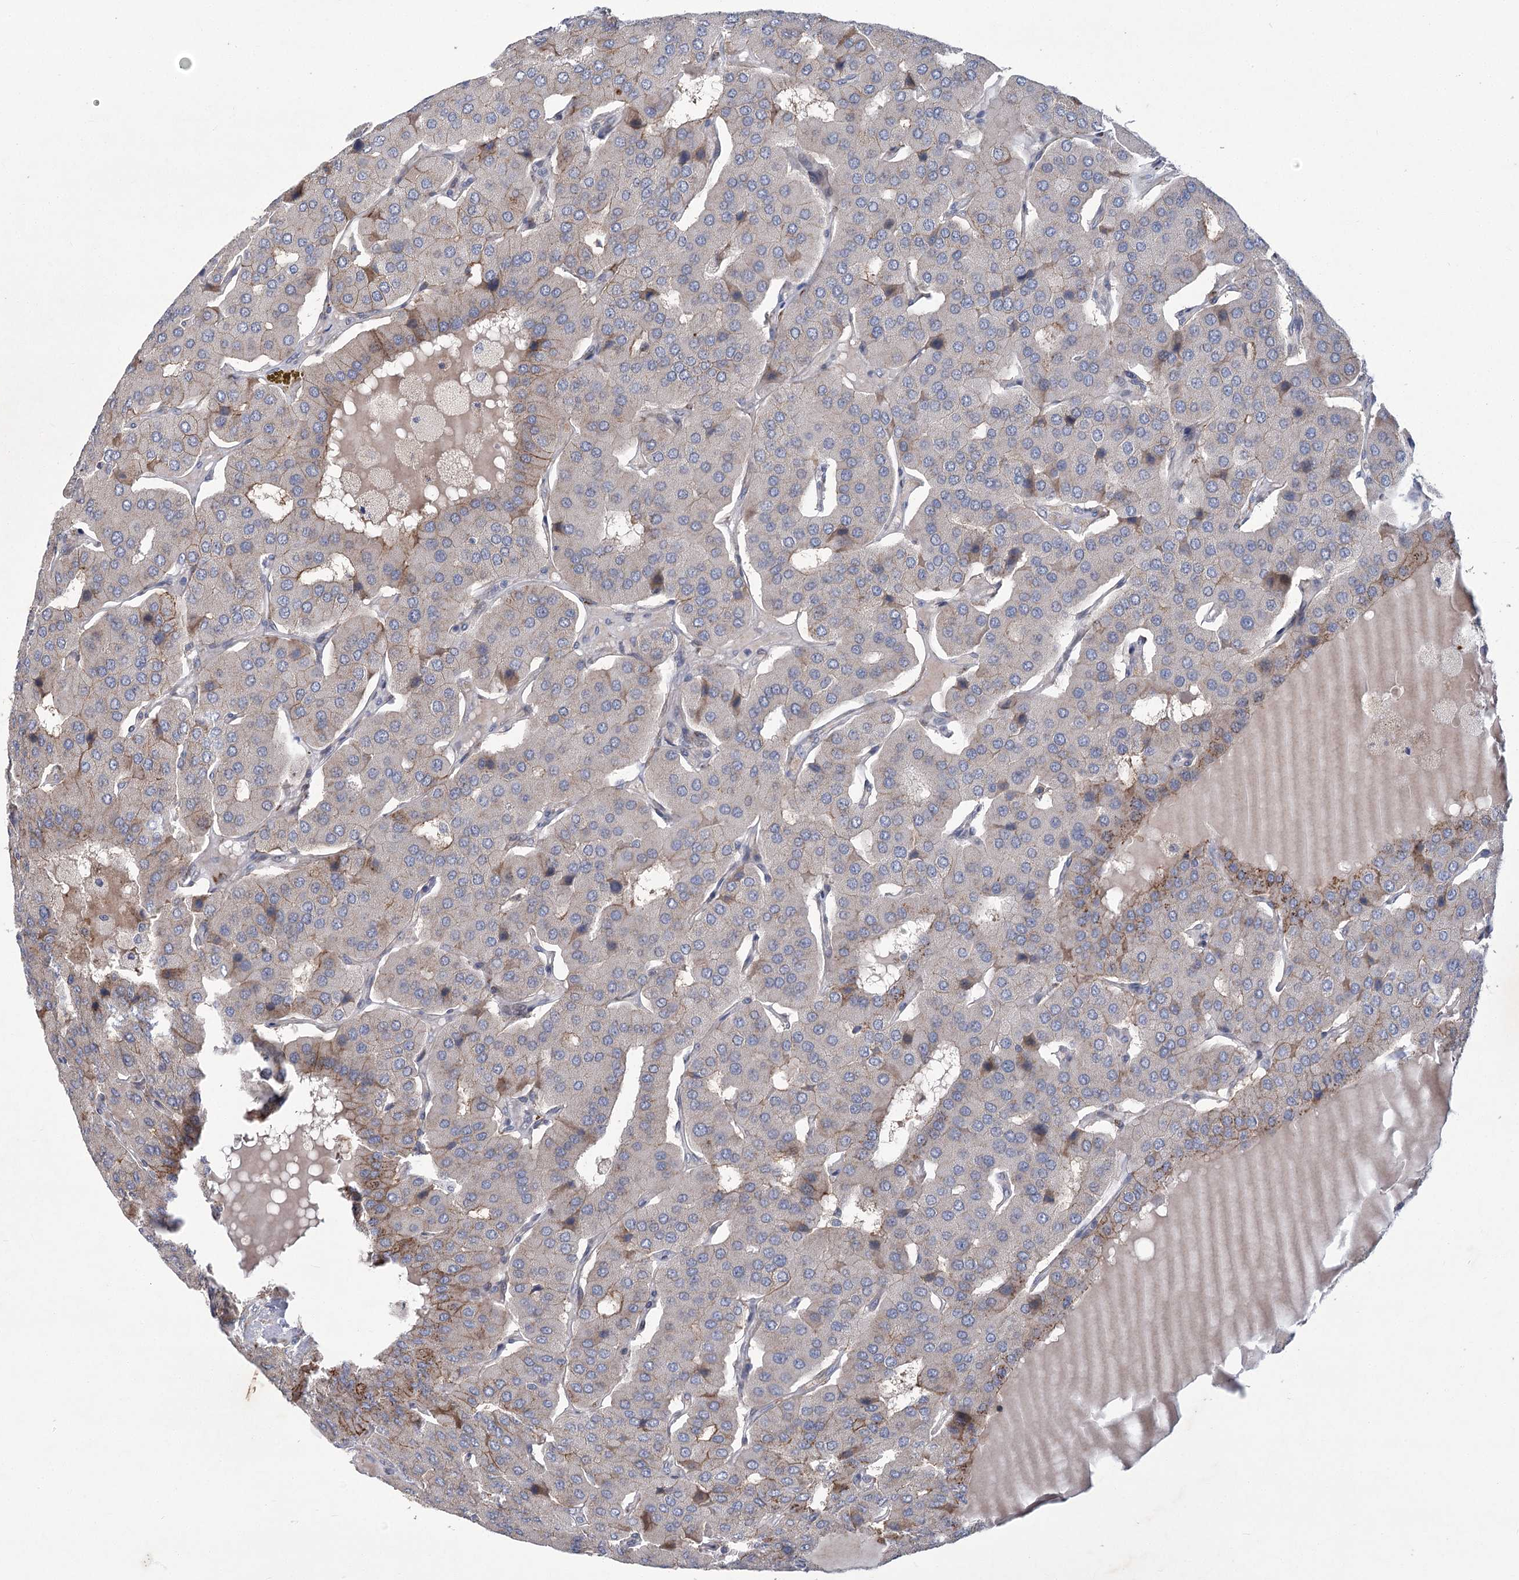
{"staining": {"intensity": "moderate", "quantity": "<25%", "location": "cytoplasmic/membranous"}, "tissue": "parathyroid gland", "cell_type": "Glandular cells", "image_type": "normal", "snomed": [{"axis": "morphology", "description": "Normal tissue, NOS"}, {"axis": "morphology", "description": "Adenoma, NOS"}, {"axis": "topography", "description": "Parathyroid gland"}], "caption": "Immunohistochemistry (IHC) micrograph of benign parathyroid gland stained for a protein (brown), which shows low levels of moderate cytoplasmic/membranous expression in about <25% of glandular cells.", "gene": "GCNT4", "patient": {"sex": "female", "age": 86}}